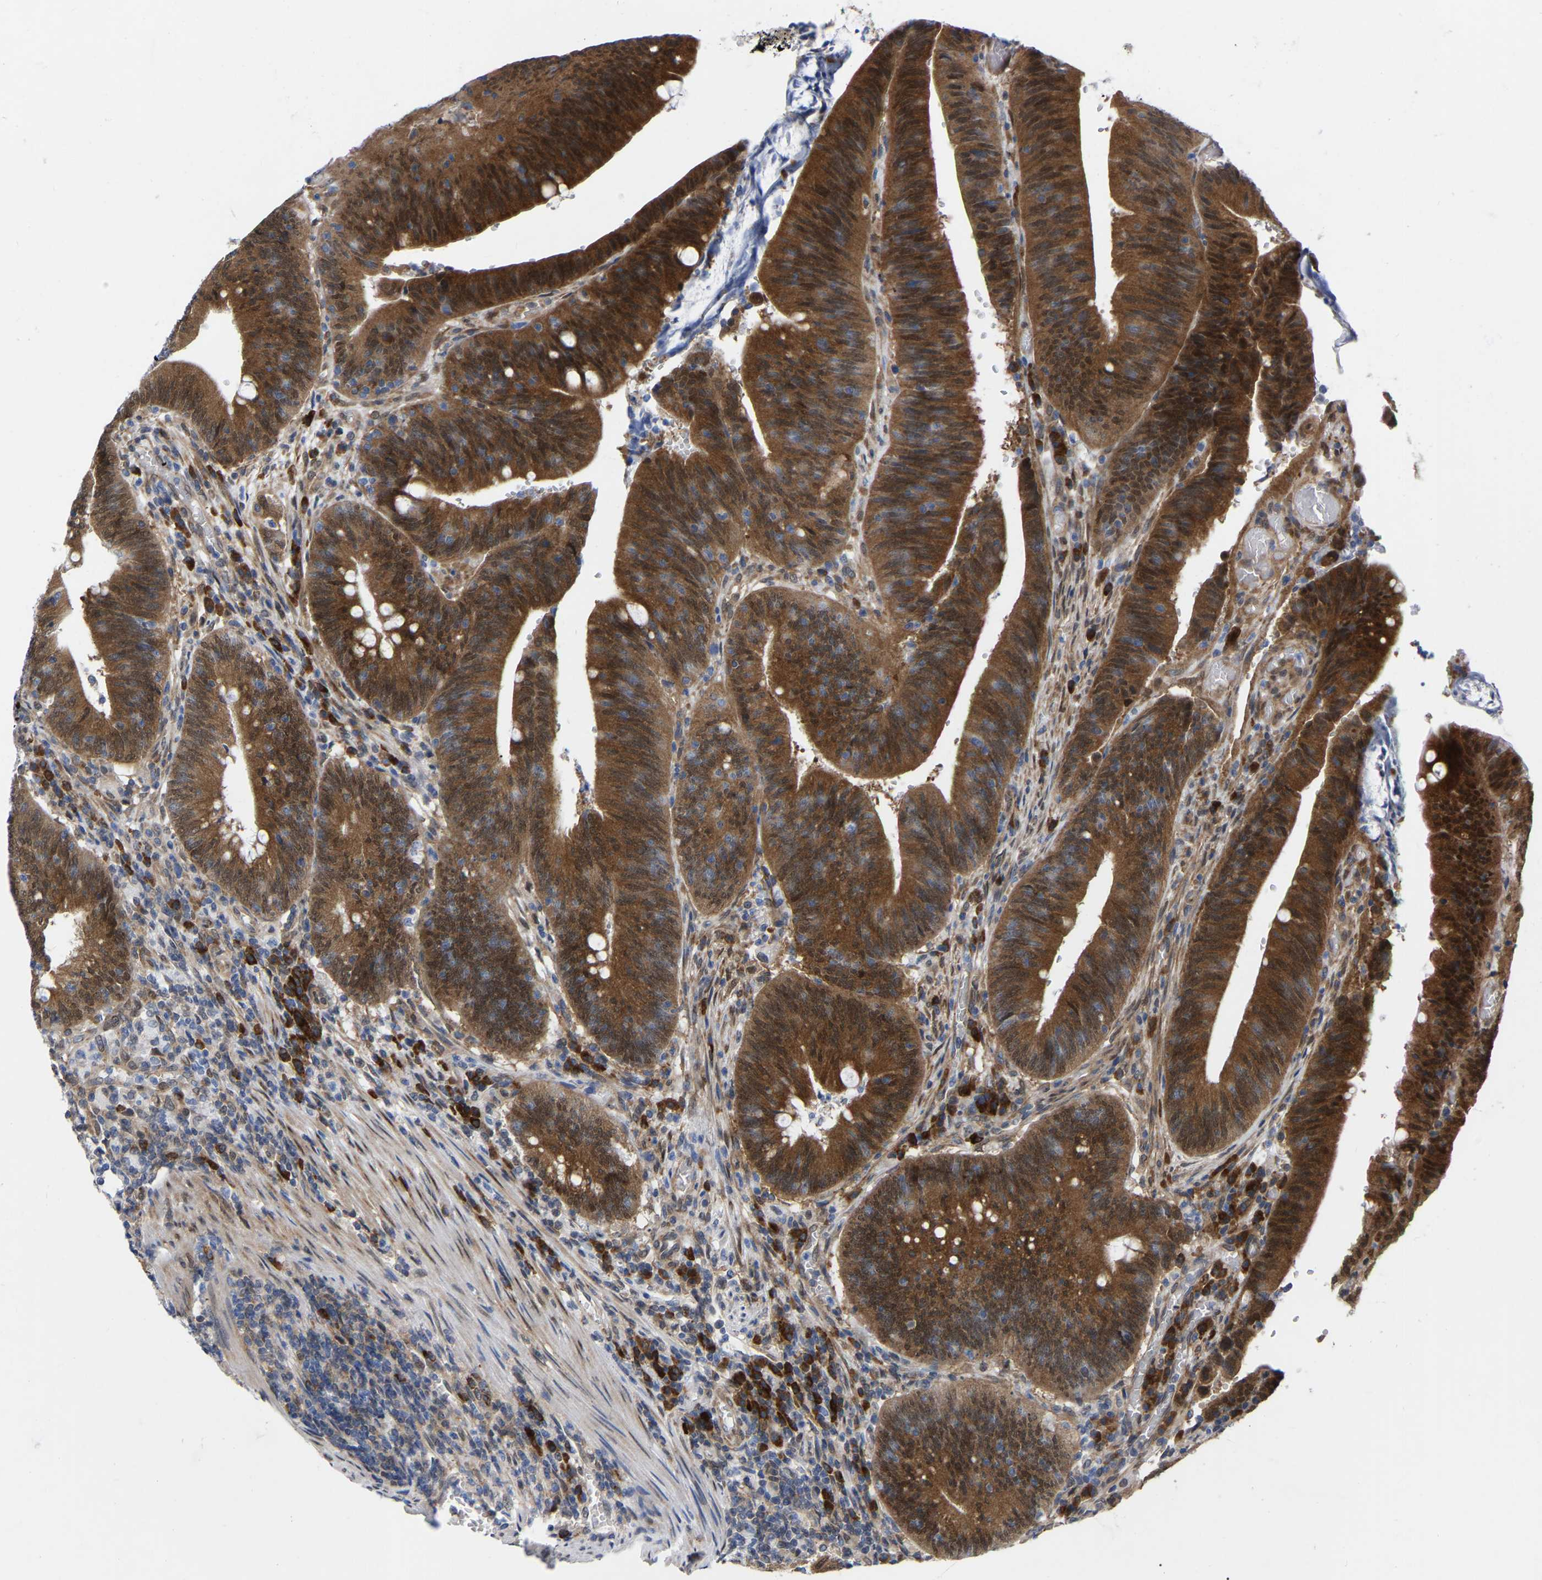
{"staining": {"intensity": "strong", "quantity": ">75%", "location": "cytoplasmic/membranous,nuclear"}, "tissue": "colorectal cancer", "cell_type": "Tumor cells", "image_type": "cancer", "snomed": [{"axis": "morphology", "description": "Normal tissue, NOS"}, {"axis": "morphology", "description": "Adenocarcinoma, NOS"}, {"axis": "topography", "description": "Rectum"}], "caption": "There is high levels of strong cytoplasmic/membranous and nuclear expression in tumor cells of colorectal adenocarcinoma, as demonstrated by immunohistochemical staining (brown color).", "gene": "UBE4B", "patient": {"sex": "female", "age": 66}}